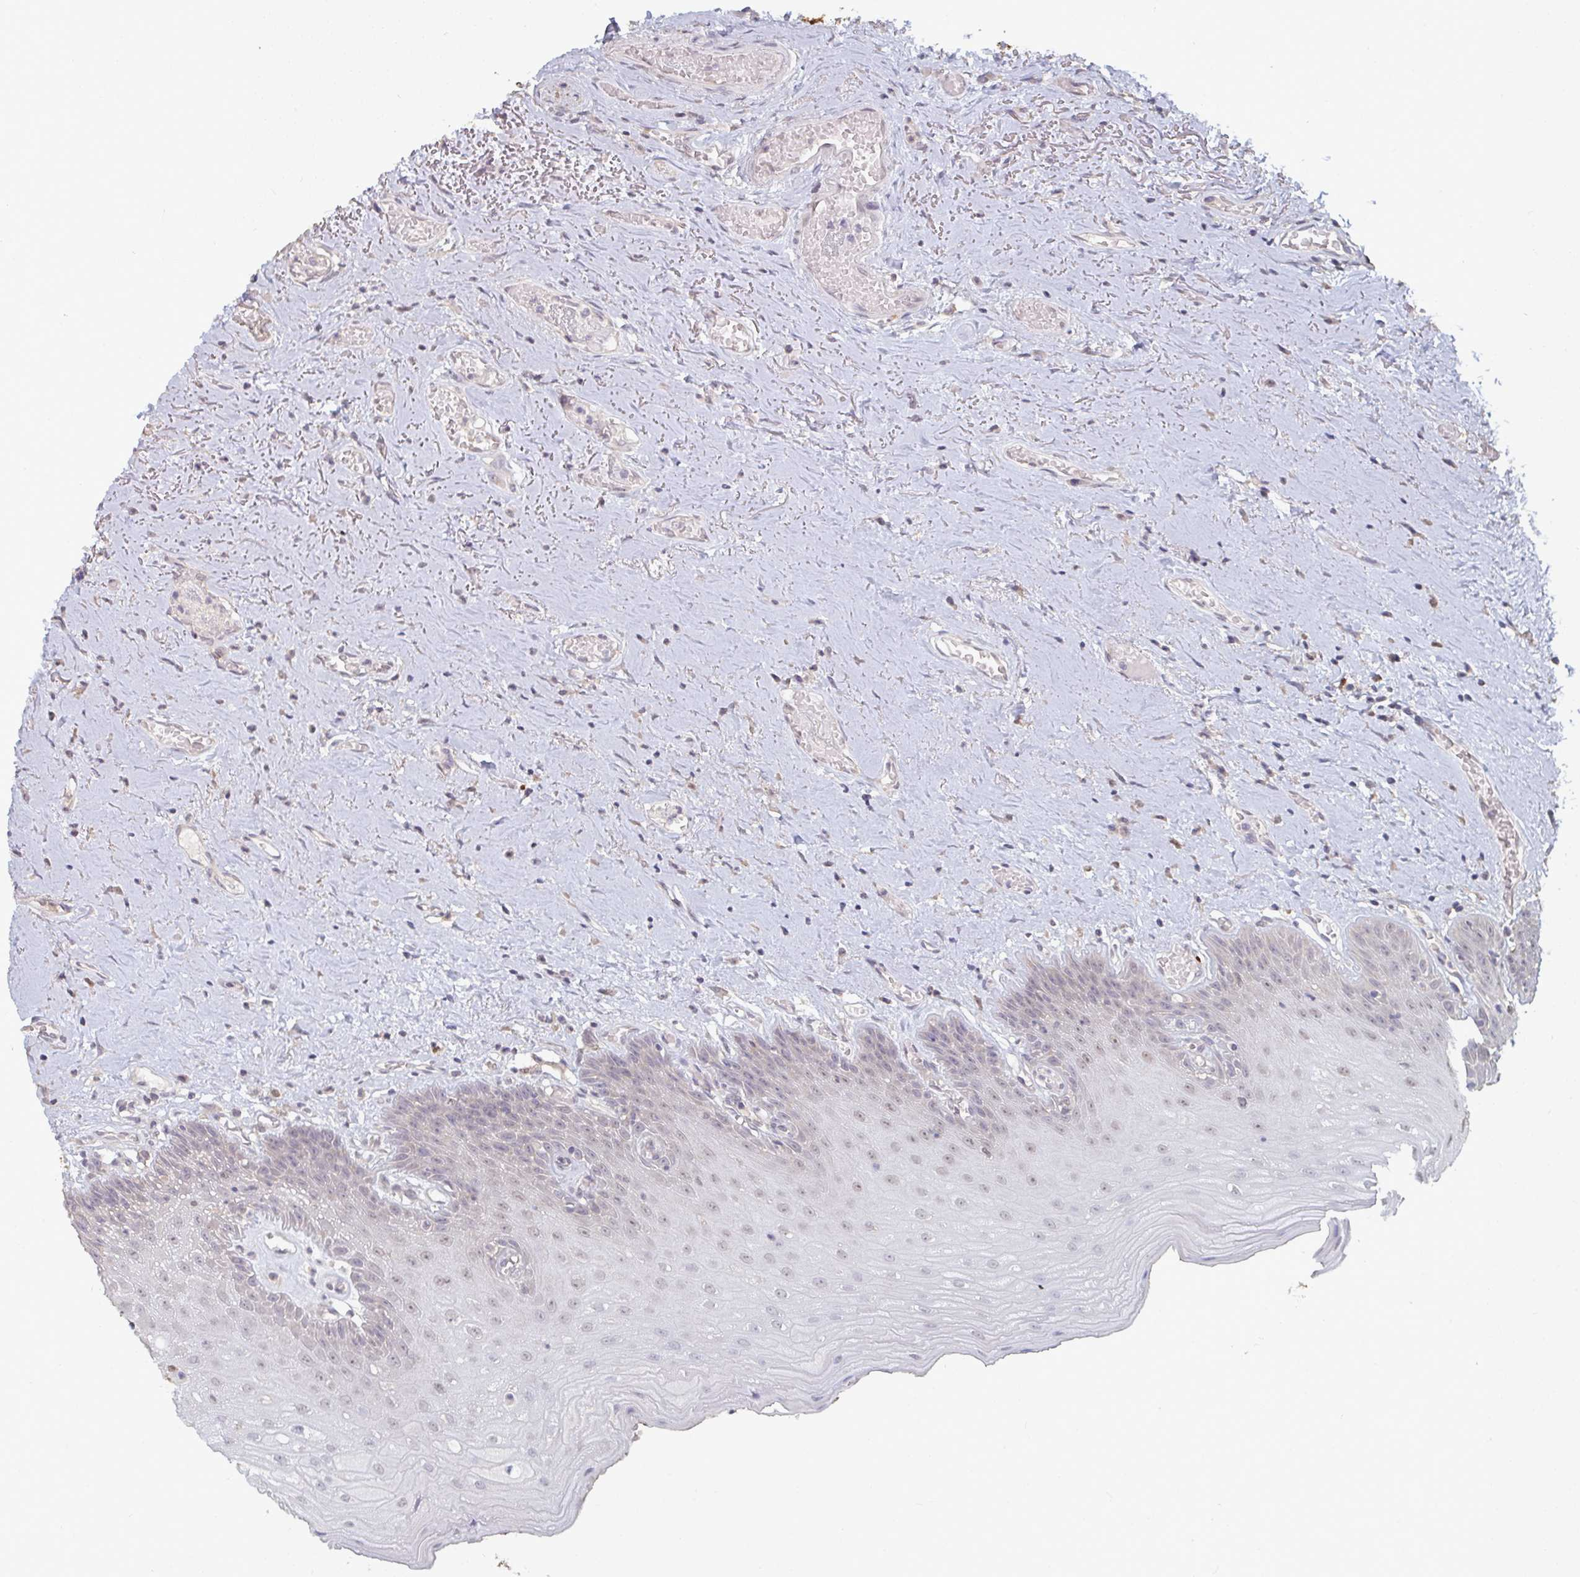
{"staining": {"intensity": "weak", "quantity": "25%-75%", "location": "nuclear"}, "tissue": "oral mucosa", "cell_type": "Squamous epithelial cells", "image_type": "normal", "snomed": [{"axis": "morphology", "description": "Normal tissue, NOS"}, {"axis": "morphology", "description": "Squamous cell carcinoma, NOS"}, {"axis": "topography", "description": "Oral tissue"}, {"axis": "topography", "description": "Peripheral nerve tissue"}, {"axis": "topography", "description": "Head-Neck"}], "caption": "Oral mucosa stained with a brown dye exhibits weak nuclear positive expression in approximately 25%-75% of squamous epithelial cells.", "gene": "LIX1", "patient": {"sex": "female", "age": 59}}